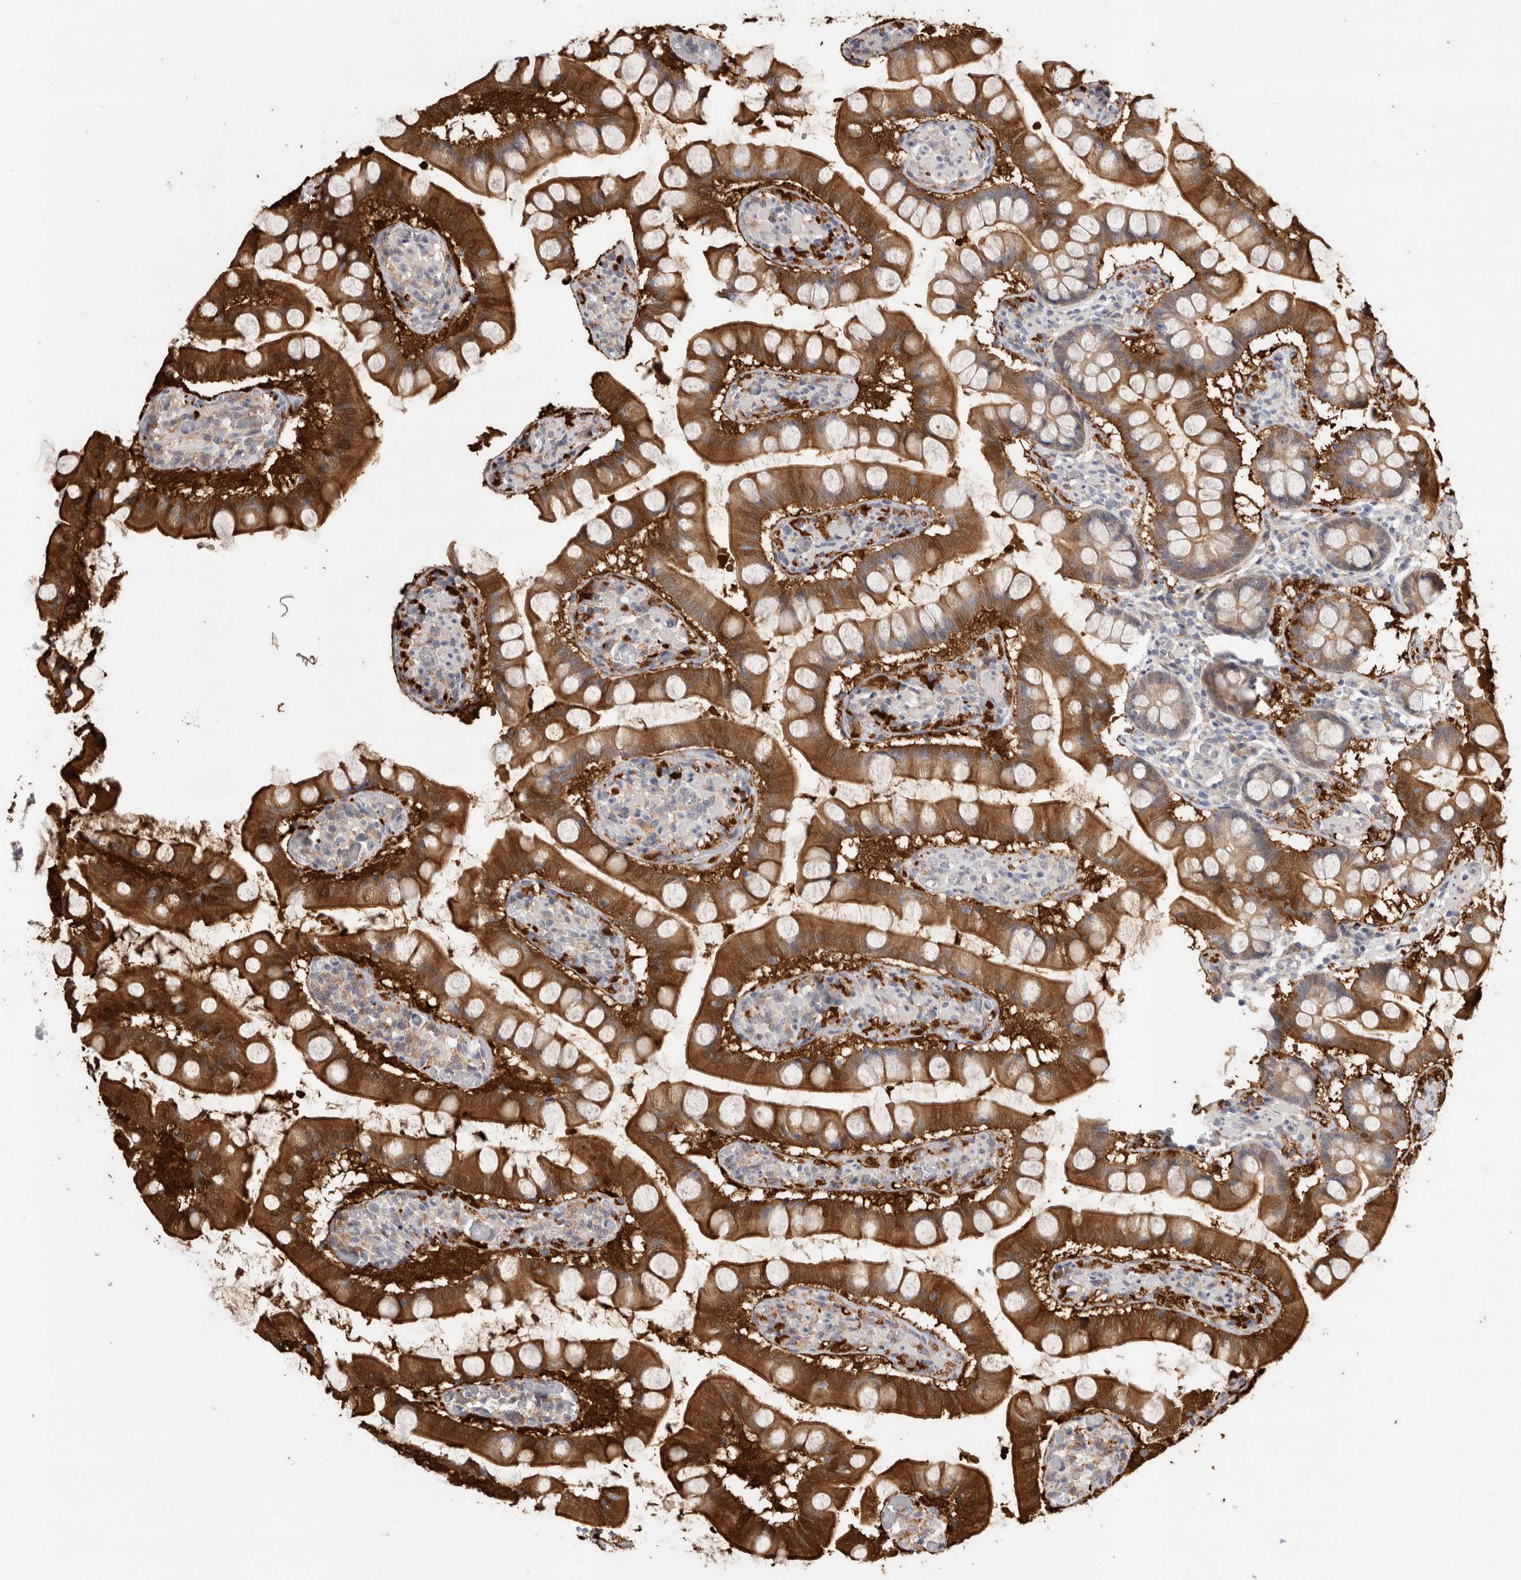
{"staining": {"intensity": "moderate", "quantity": ">75%", "location": "cytoplasmic/membranous,nuclear"}, "tissue": "small intestine", "cell_type": "Glandular cells", "image_type": "normal", "snomed": [{"axis": "morphology", "description": "Normal tissue, NOS"}, {"axis": "topography", "description": "Small intestine"}], "caption": "Protein analysis of benign small intestine demonstrates moderate cytoplasmic/membranous,nuclear expression in approximately >75% of glandular cells. Using DAB (3,3'-diaminobenzidine) (brown) and hematoxylin (blue) stains, captured at high magnification using brightfield microscopy.", "gene": "CDCA7L", "patient": {"sex": "male", "age": 41}}